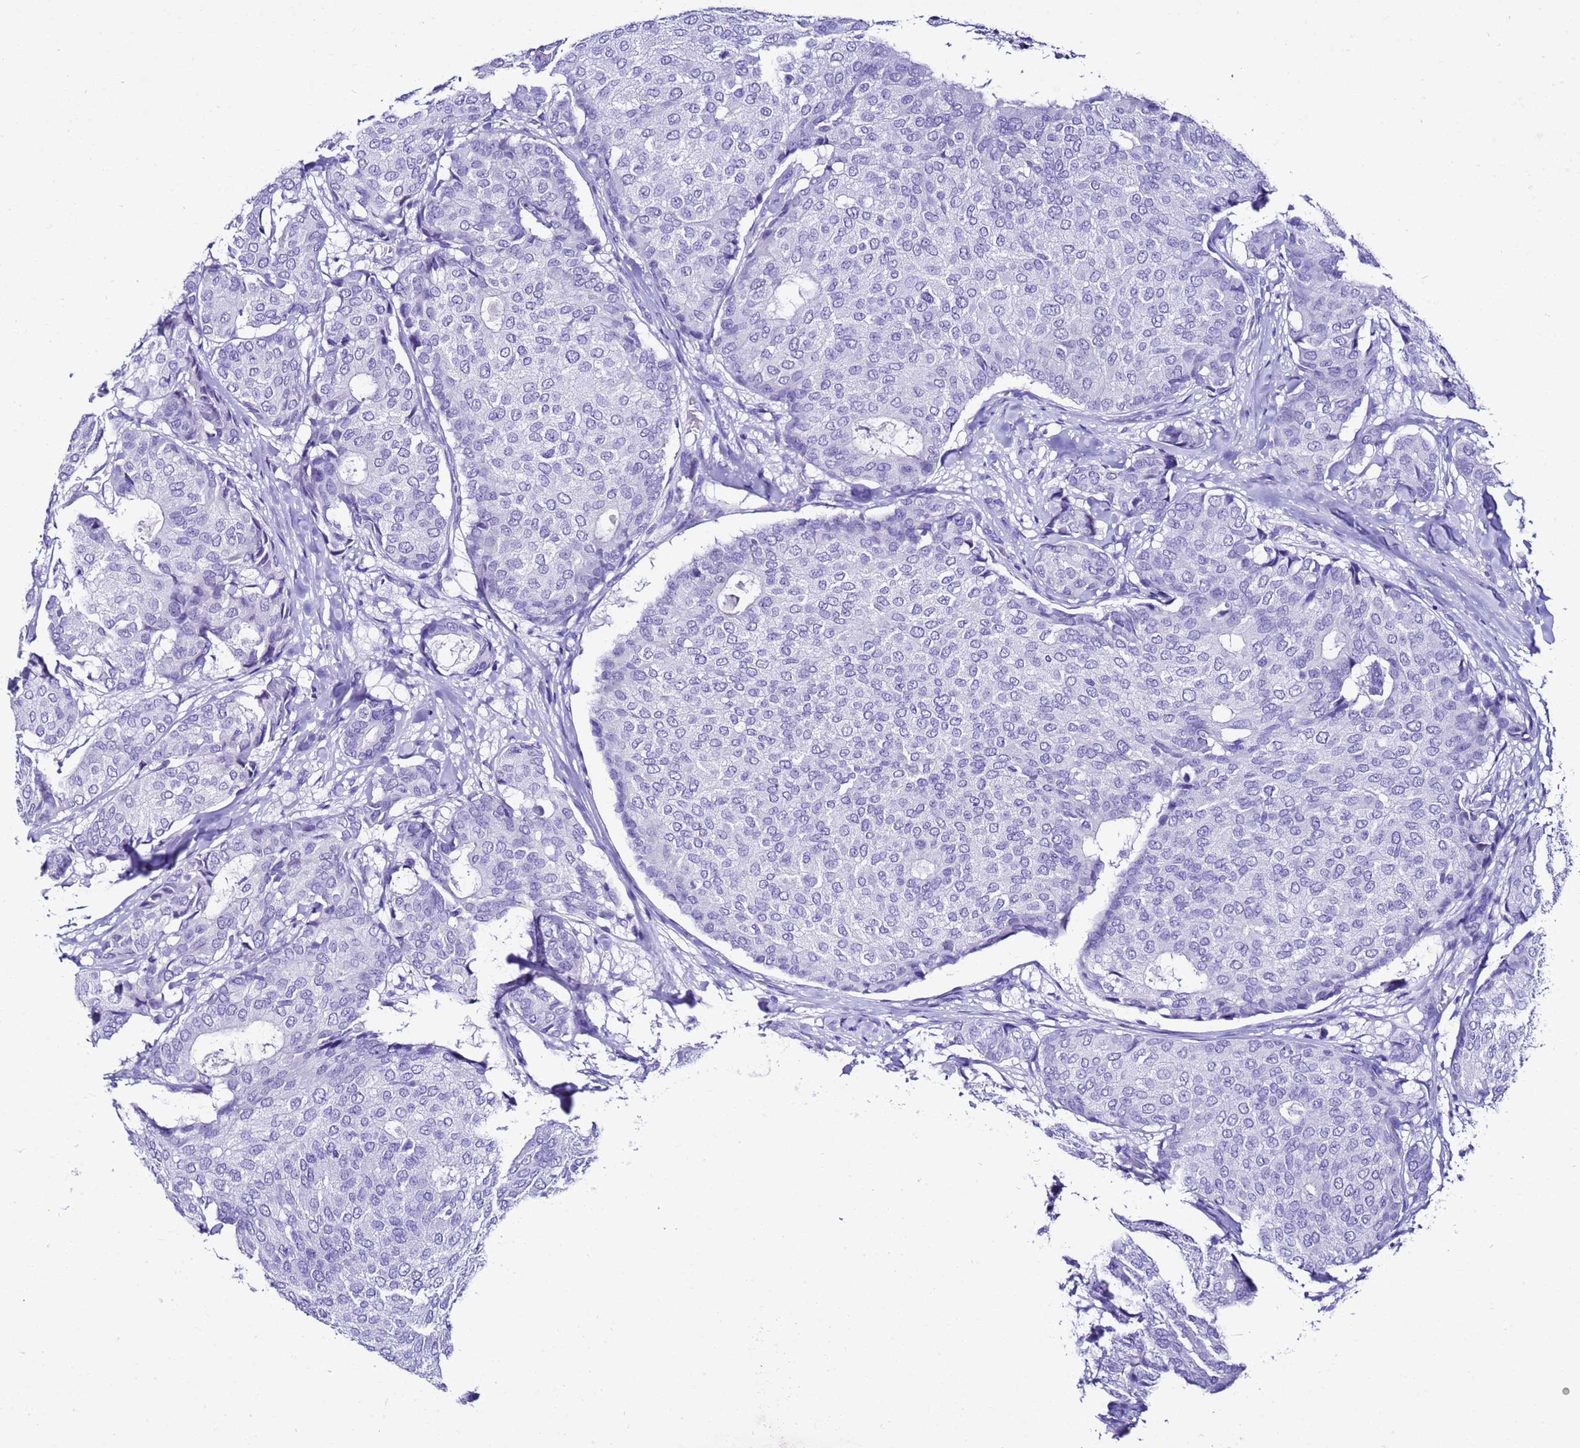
{"staining": {"intensity": "negative", "quantity": "none", "location": "none"}, "tissue": "breast cancer", "cell_type": "Tumor cells", "image_type": "cancer", "snomed": [{"axis": "morphology", "description": "Duct carcinoma"}, {"axis": "topography", "description": "Breast"}], "caption": "Protein analysis of infiltrating ductal carcinoma (breast) shows no significant positivity in tumor cells. The staining is performed using DAB brown chromogen with nuclei counter-stained in using hematoxylin.", "gene": "ZNF417", "patient": {"sex": "female", "age": 75}}